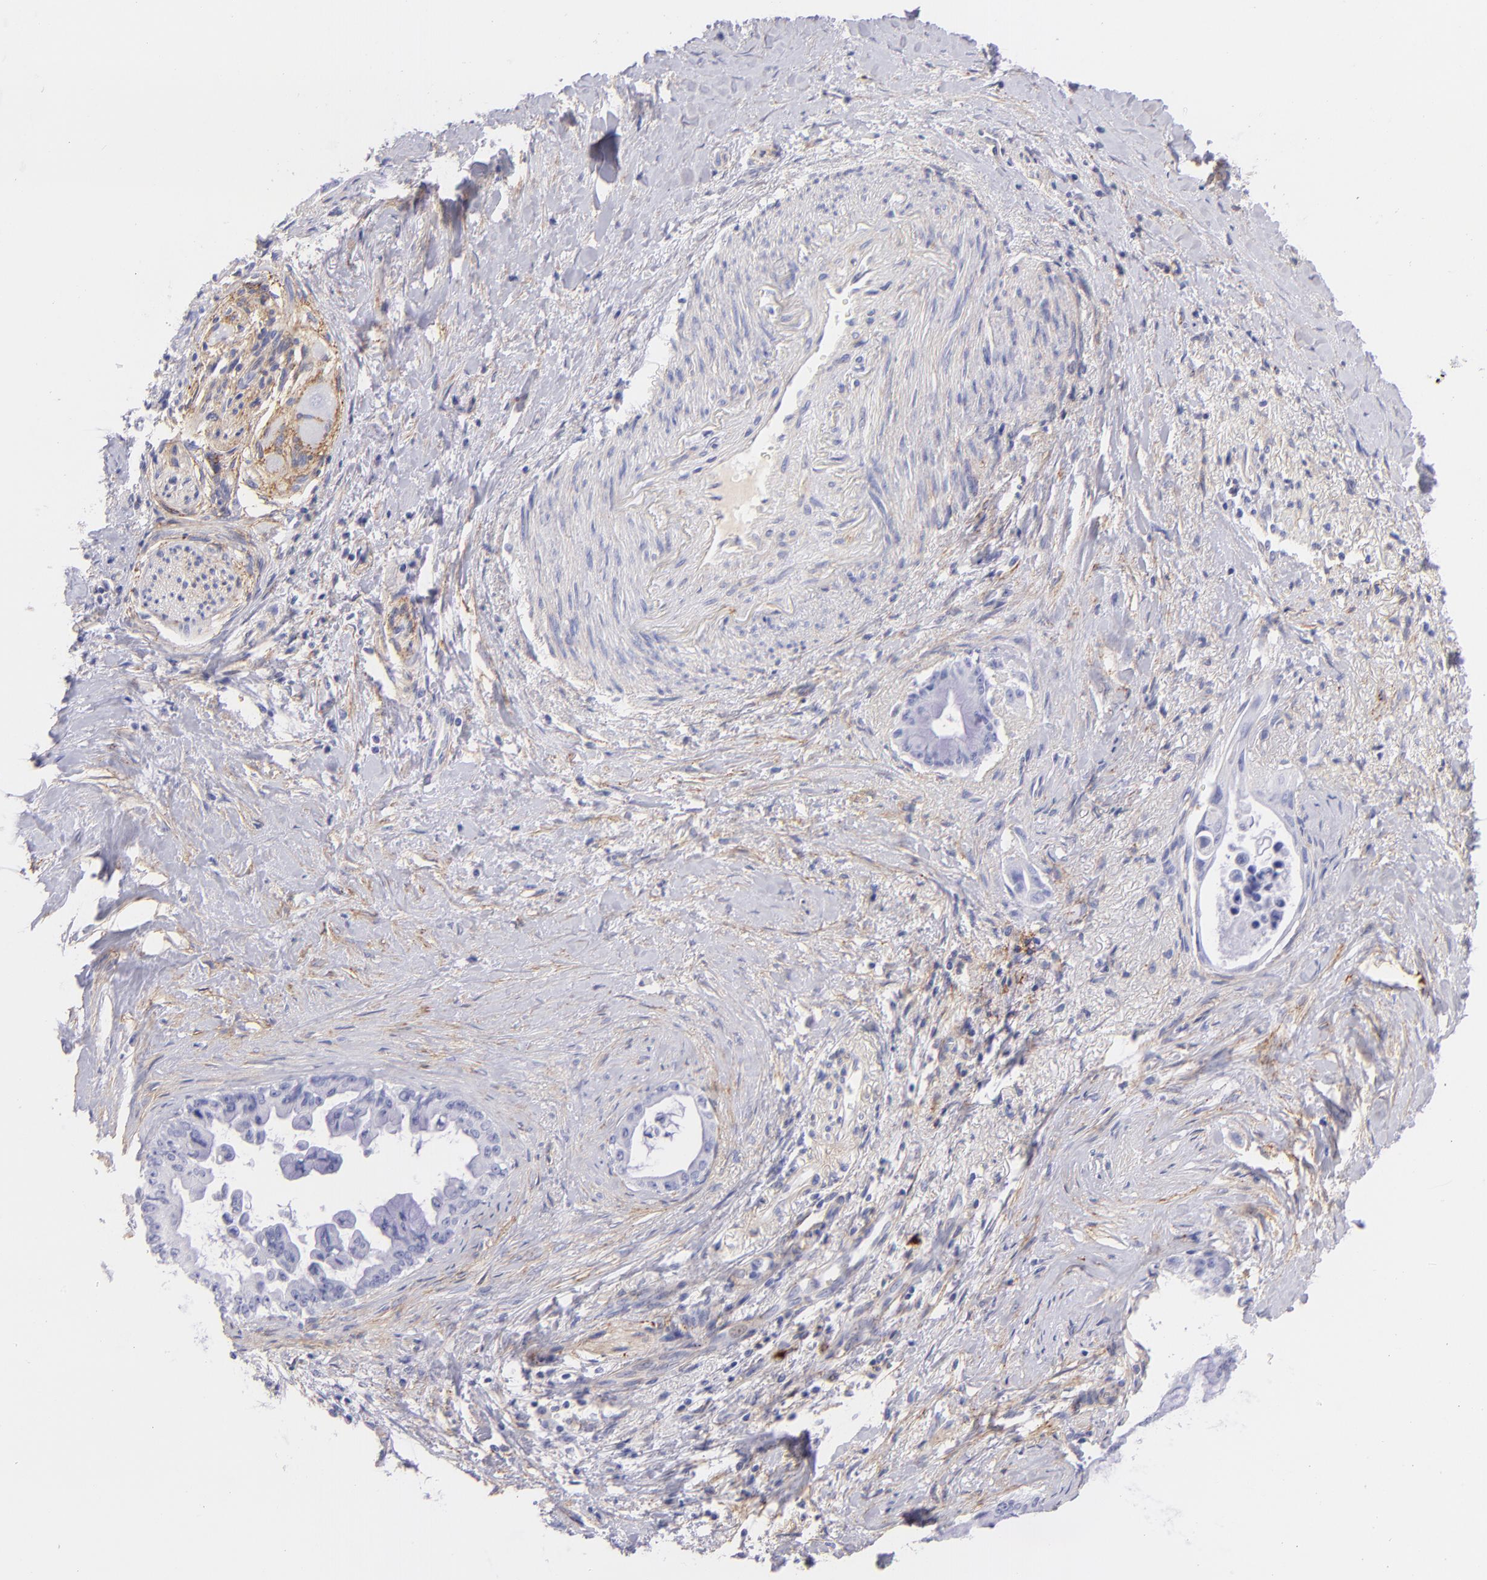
{"staining": {"intensity": "negative", "quantity": "none", "location": "none"}, "tissue": "pancreatic cancer", "cell_type": "Tumor cells", "image_type": "cancer", "snomed": [{"axis": "morphology", "description": "Adenocarcinoma, NOS"}, {"axis": "topography", "description": "Pancreas"}], "caption": "Histopathology image shows no significant protein positivity in tumor cells of pancreatic cancer.", "gene": "CD81", "patient": {"sex": "male", "age": 59}}